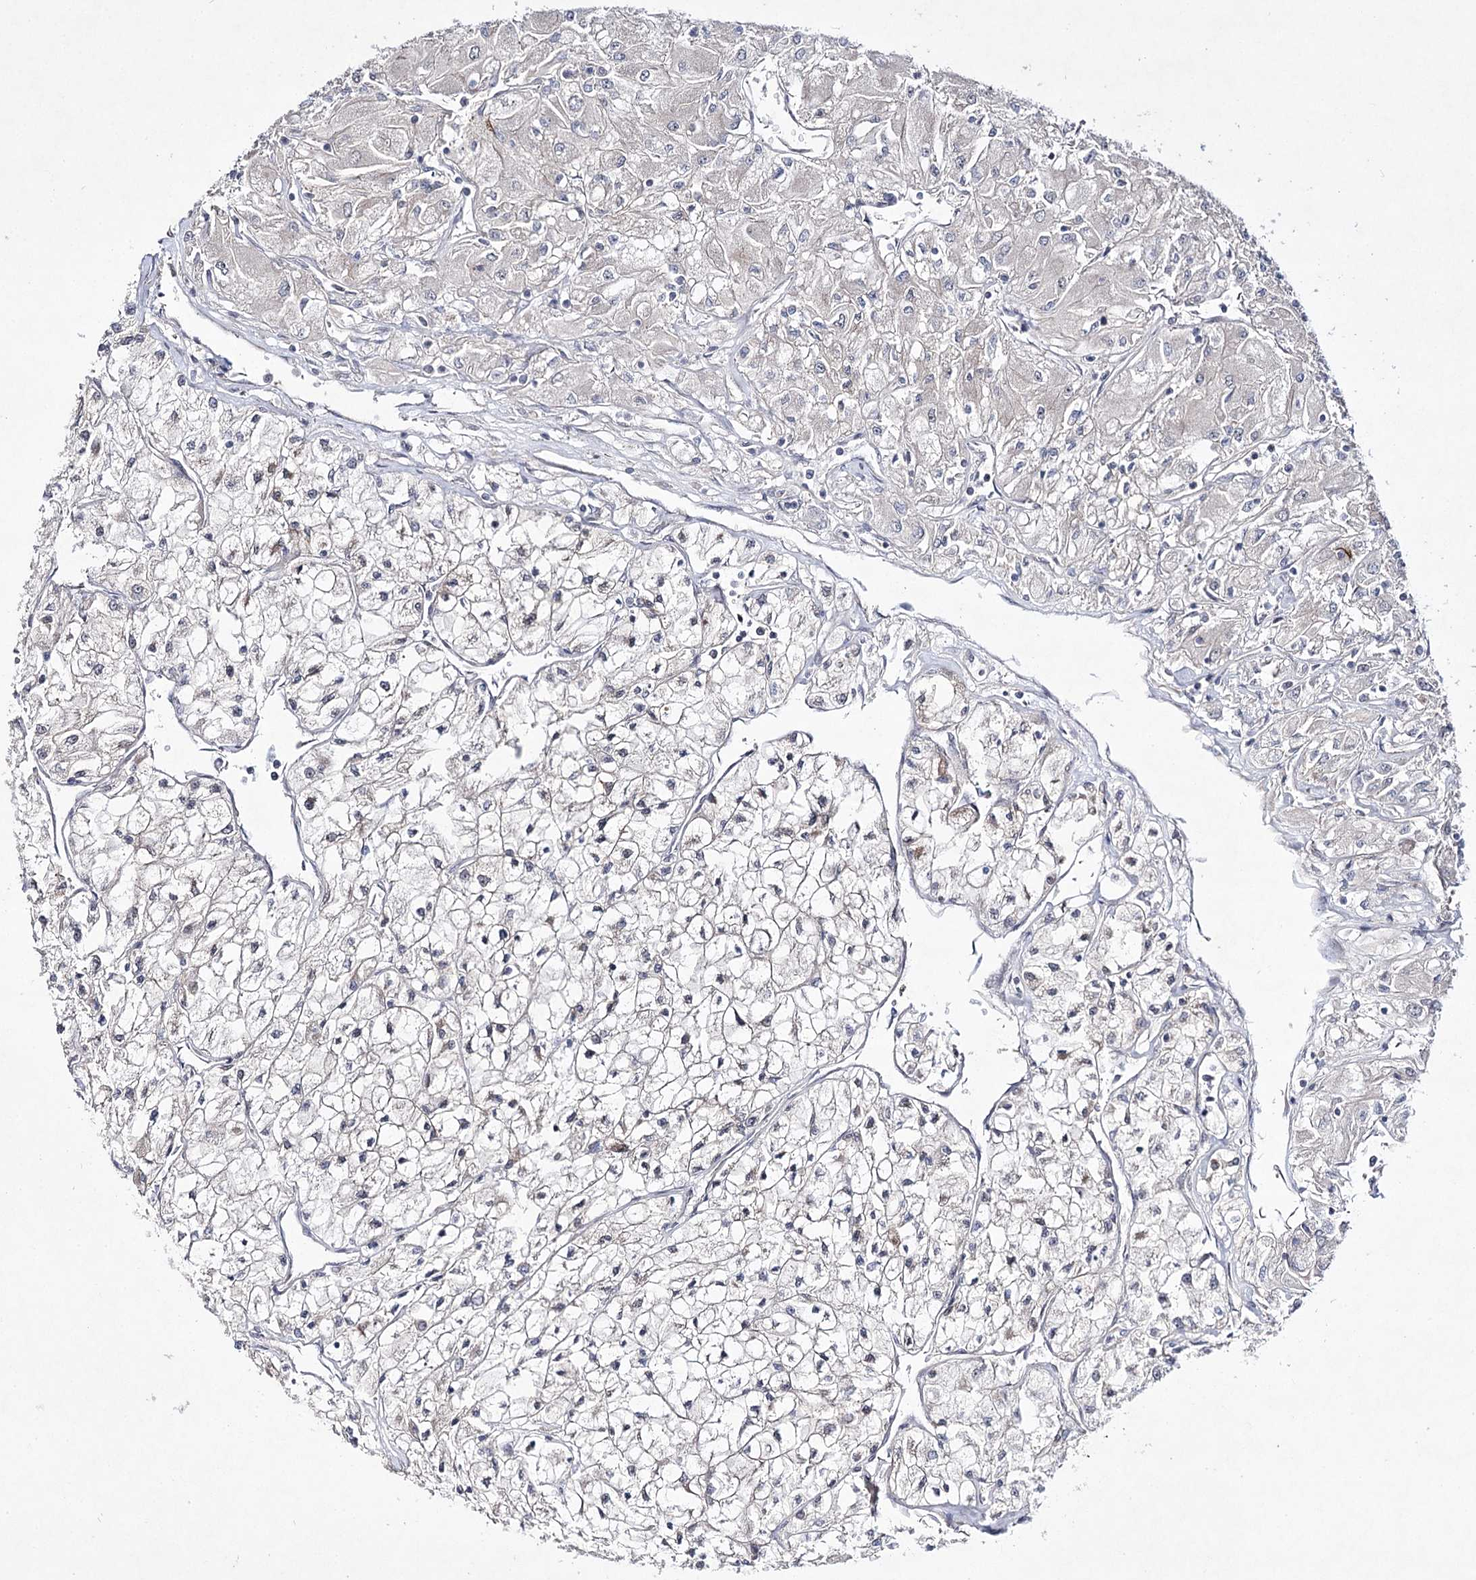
{"staining": {"intensity": "negative", "quantity": "none", "location": "none"}, "tissue": "renal cancer", "cell_type": "Tumor cells", "image_type": "cancer", "snomed": [{"axis": "morphology", "description": "Adenocarcinoma, NOS"}, {"axis": "topography", "description": "Kidney"}], "caption": "This is an immunohistochemistry (IHC) histopathology image of human renal cancer. There is no expression in tumor cells.", "gene": "HOXC11", "patient": {"sex": "male", "age": 80}}